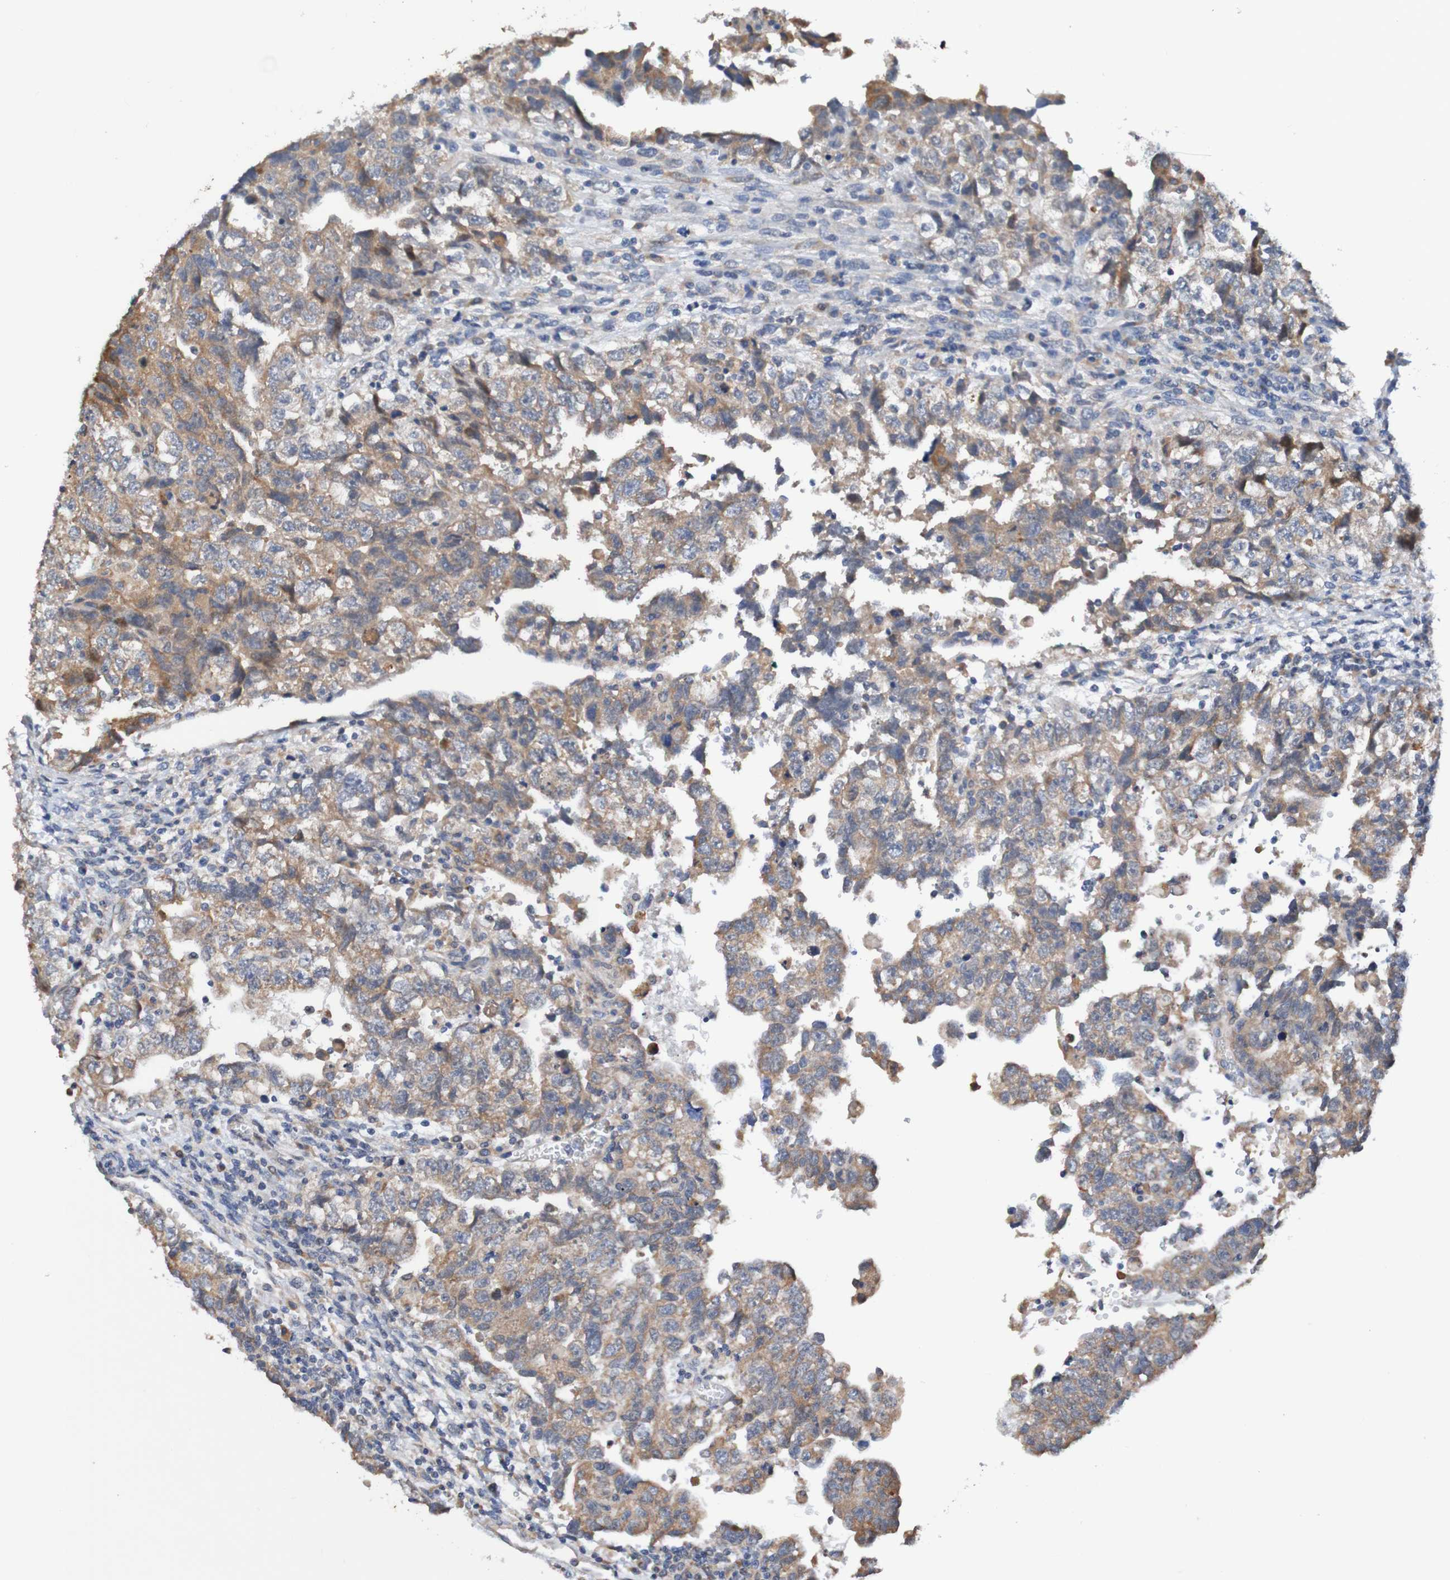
{"staining": {"intensity": "moderate", "quantity": ">75%", "location": "cytoplasmic/membranous"}, "tissue": "testis cancer", "cell_type": "Tumor cells", "image_type": "cancer", "snomed": [{"axis": "morphology", "description": "Carcinoma, Embryonal, NOS"}, {"axis": "topography", "description": "Testis"}], "caption": "Protein expression analysis of testis cancer shows moderate cytoplasmic/membranous expression in approximately >75% of tumor cells.", "gene": "FIBP", "patient": {"sex": "male", "age": 36}}